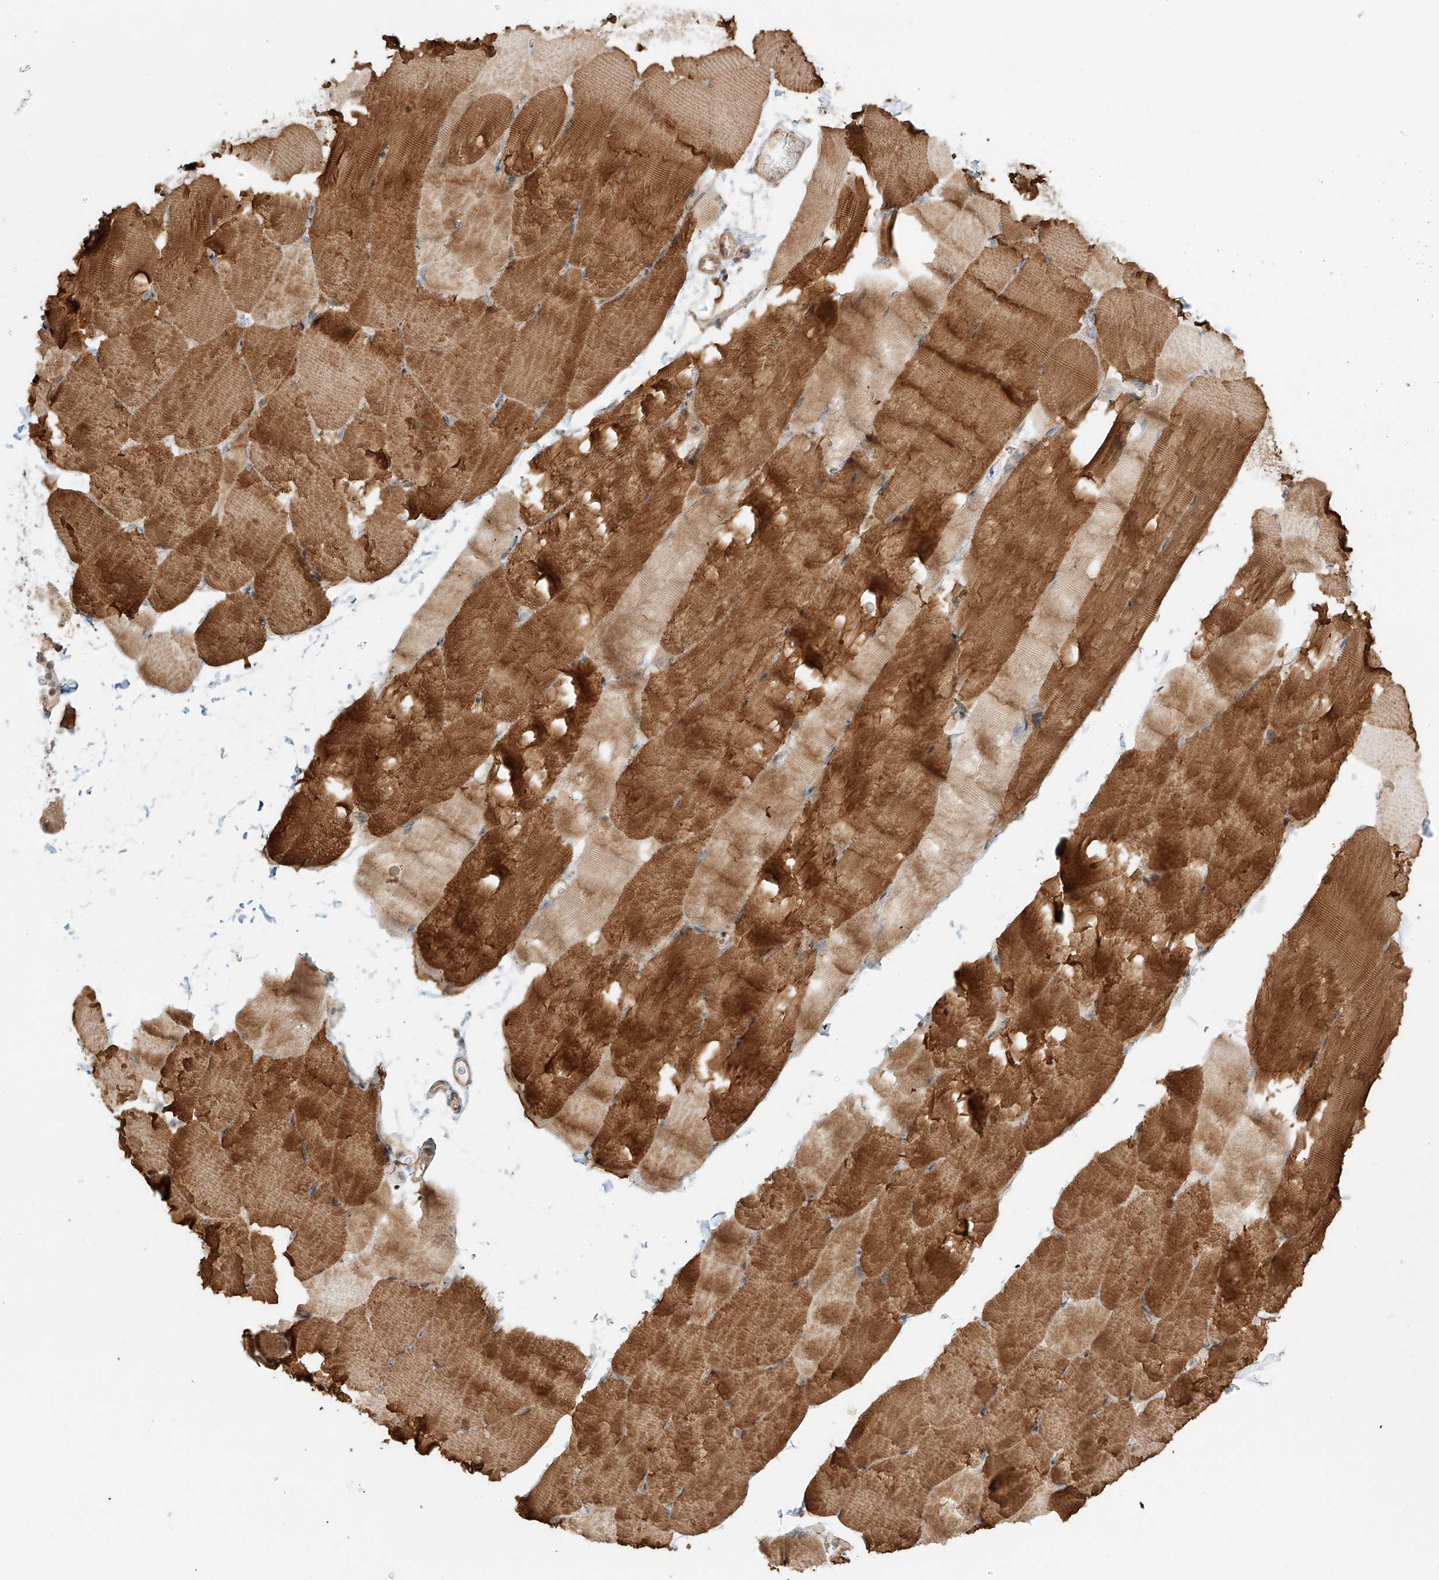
{"staining": {"intensity": "strong", "quantity": ">75%", "location": "cytoplasmic/membranous"}, "tissue": "skeletal muscle", "cell_type": "Myocytes", "image_type": "normal", "snomed": [{"axis": "morphology", "description": "Normal tissue, NOS"}, {"axis": "topography", "description": "Skeletal muscle"}, {"axis": "topography", "description": "Parathyroid gland"}], "caption": "Immunohistochemical staining of benign human skeletal muscle shows high levels of strong cytoplasmic/membranous staining in approximately >75% of myocytes. The staining is performed using DAB brown chromogen to label protein expression. The nuclei are counter-stained blue using hematoxylin.", "gene": "ZNF287", "patient": {"sex": "female", "age": 37}}